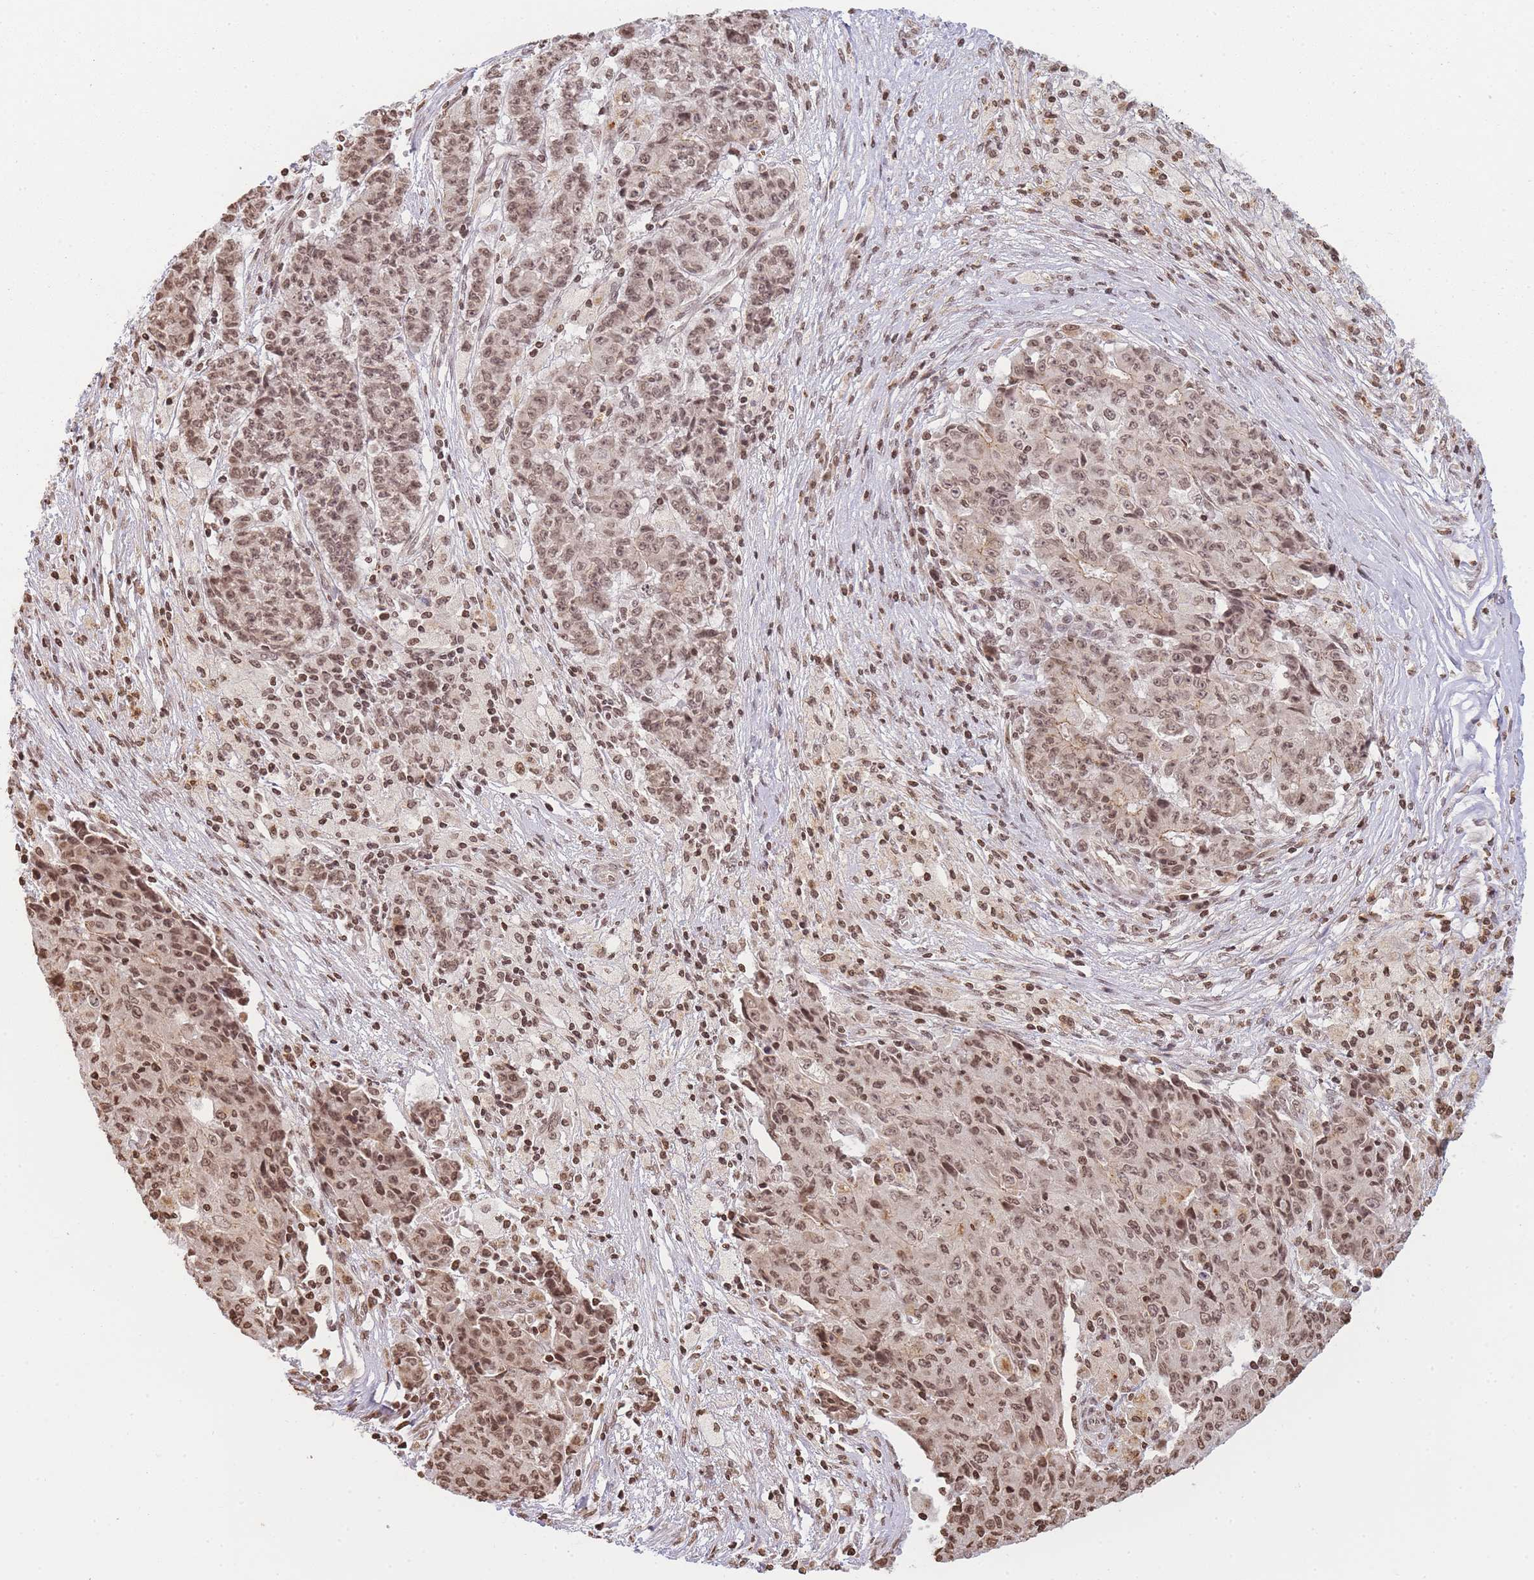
{"staining": {"intensity": "moderate", "quantity": ">75%", "location": "nuclear"}, "tissue": "ovarian cancer", "cell_type": "Tumor cells", "image_type": "cancer", "snomed": [{"axis": "morphology", "description": "Carcinoma, endometroid"}, {"axis": "topography", "description": "Ovary"}], "caption": "Immunohistochemical staining of human ovarian endometroid carcinoma reveals moderate nuclear protein positivity in about >75% of tumor cells. The staining was performed using DAB to visualize the protein expression in brown, while the nuclei were stained in blue with hematoxylin (Magnification: 20x).", "gene": "WWTR1", "patient": {"sex": "female", "age": 42}}